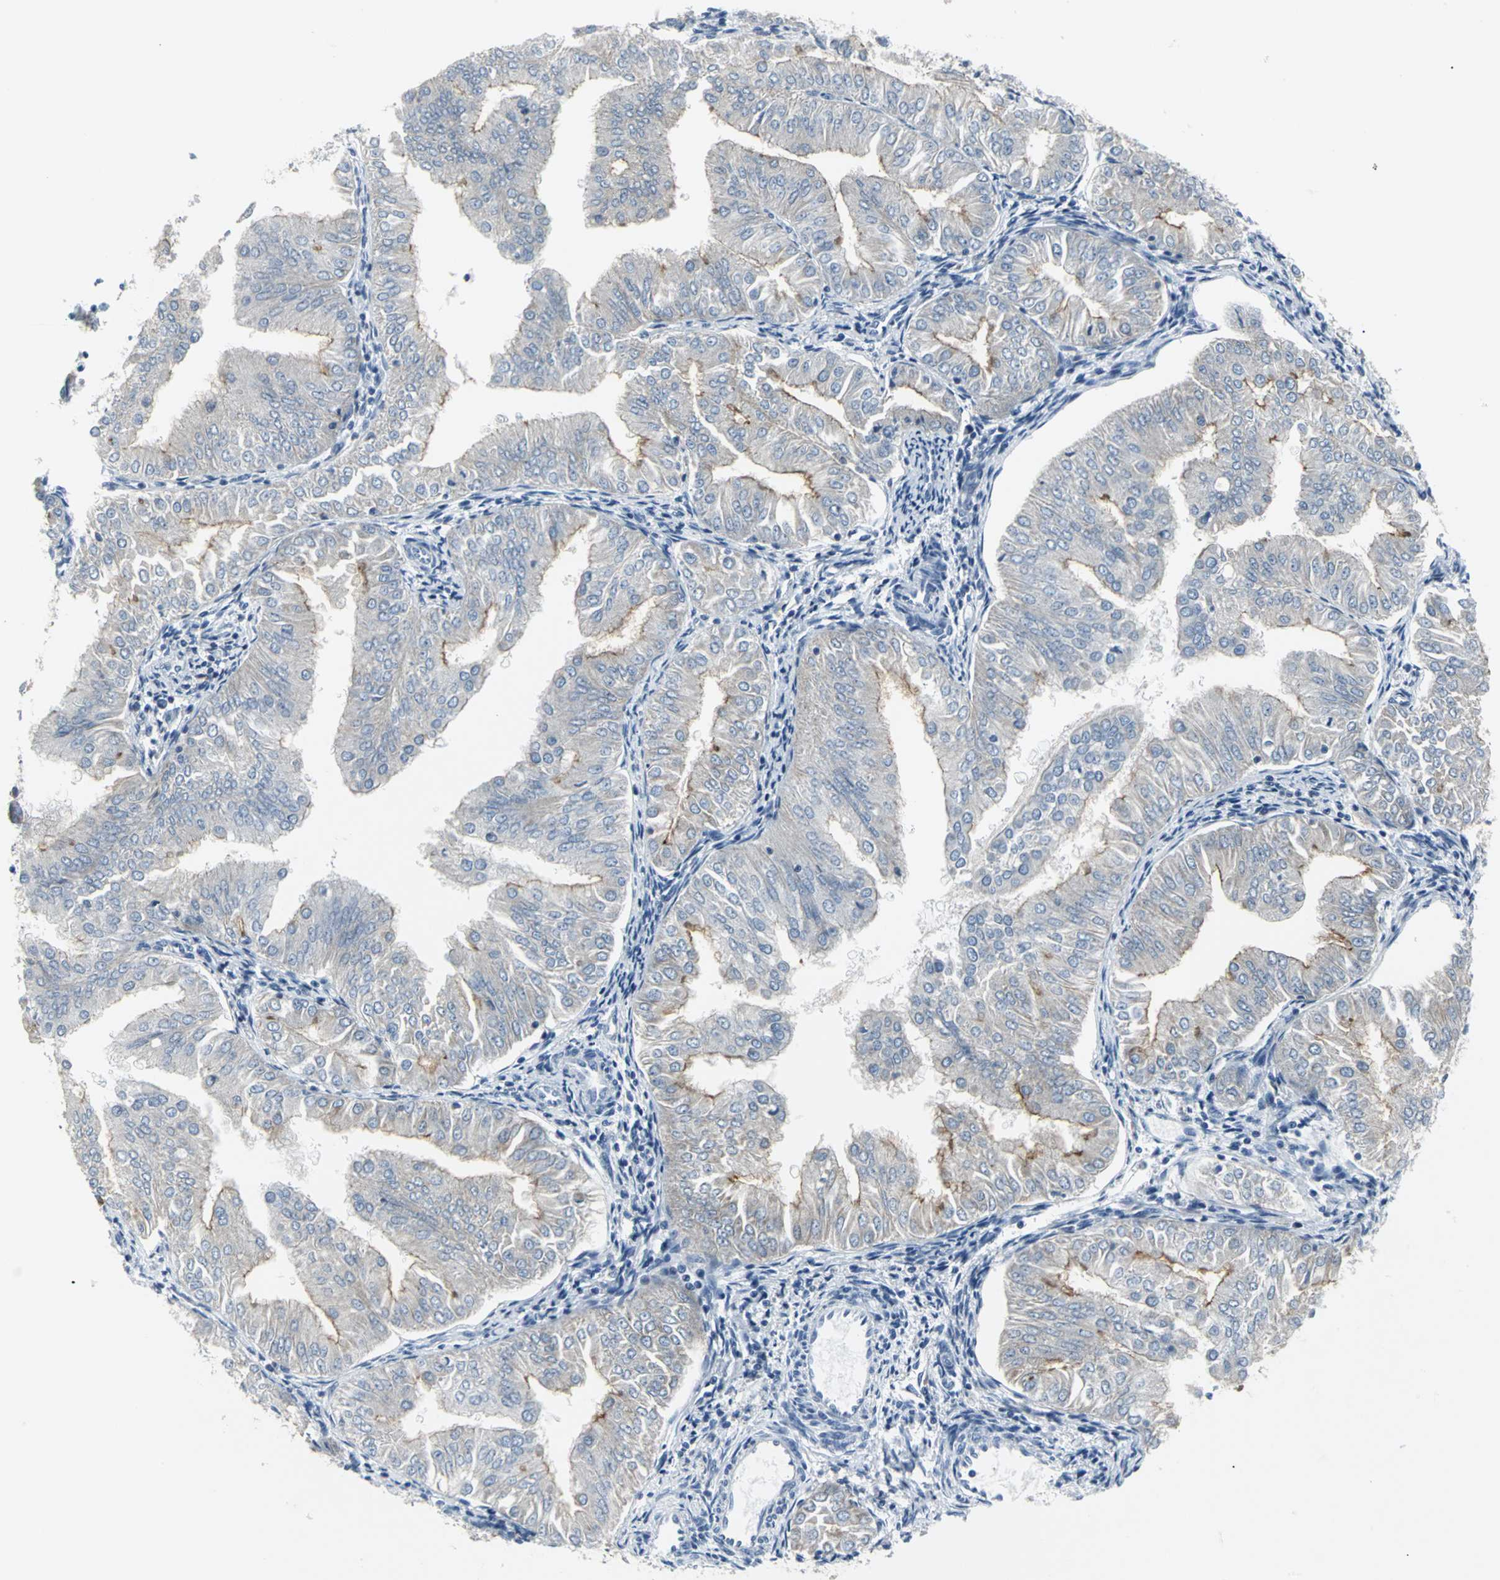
{"staining": {"intensity": "weak", "quantity": ">75%", "location": "cytoplasmic/membranous"}, "tissue": "endometrial cancer", "cell_type": "Tumor cells", "image_type": "cancer", "snomed": [{"axis": "morphology", "description": "Adenocarcinoma, NOS"}, {"axis": "topography", "description": "Endometrium"}], "caption": "Endometrial cancer stained with DAB (3,3'-diaminobenzidine) IHC shows low levels of weak cytoplasmic/membranous positivity in approximately >75% of tumor cells.", "gene": "IQGAP2", "patient": {"sex": "female", "age": 53}}